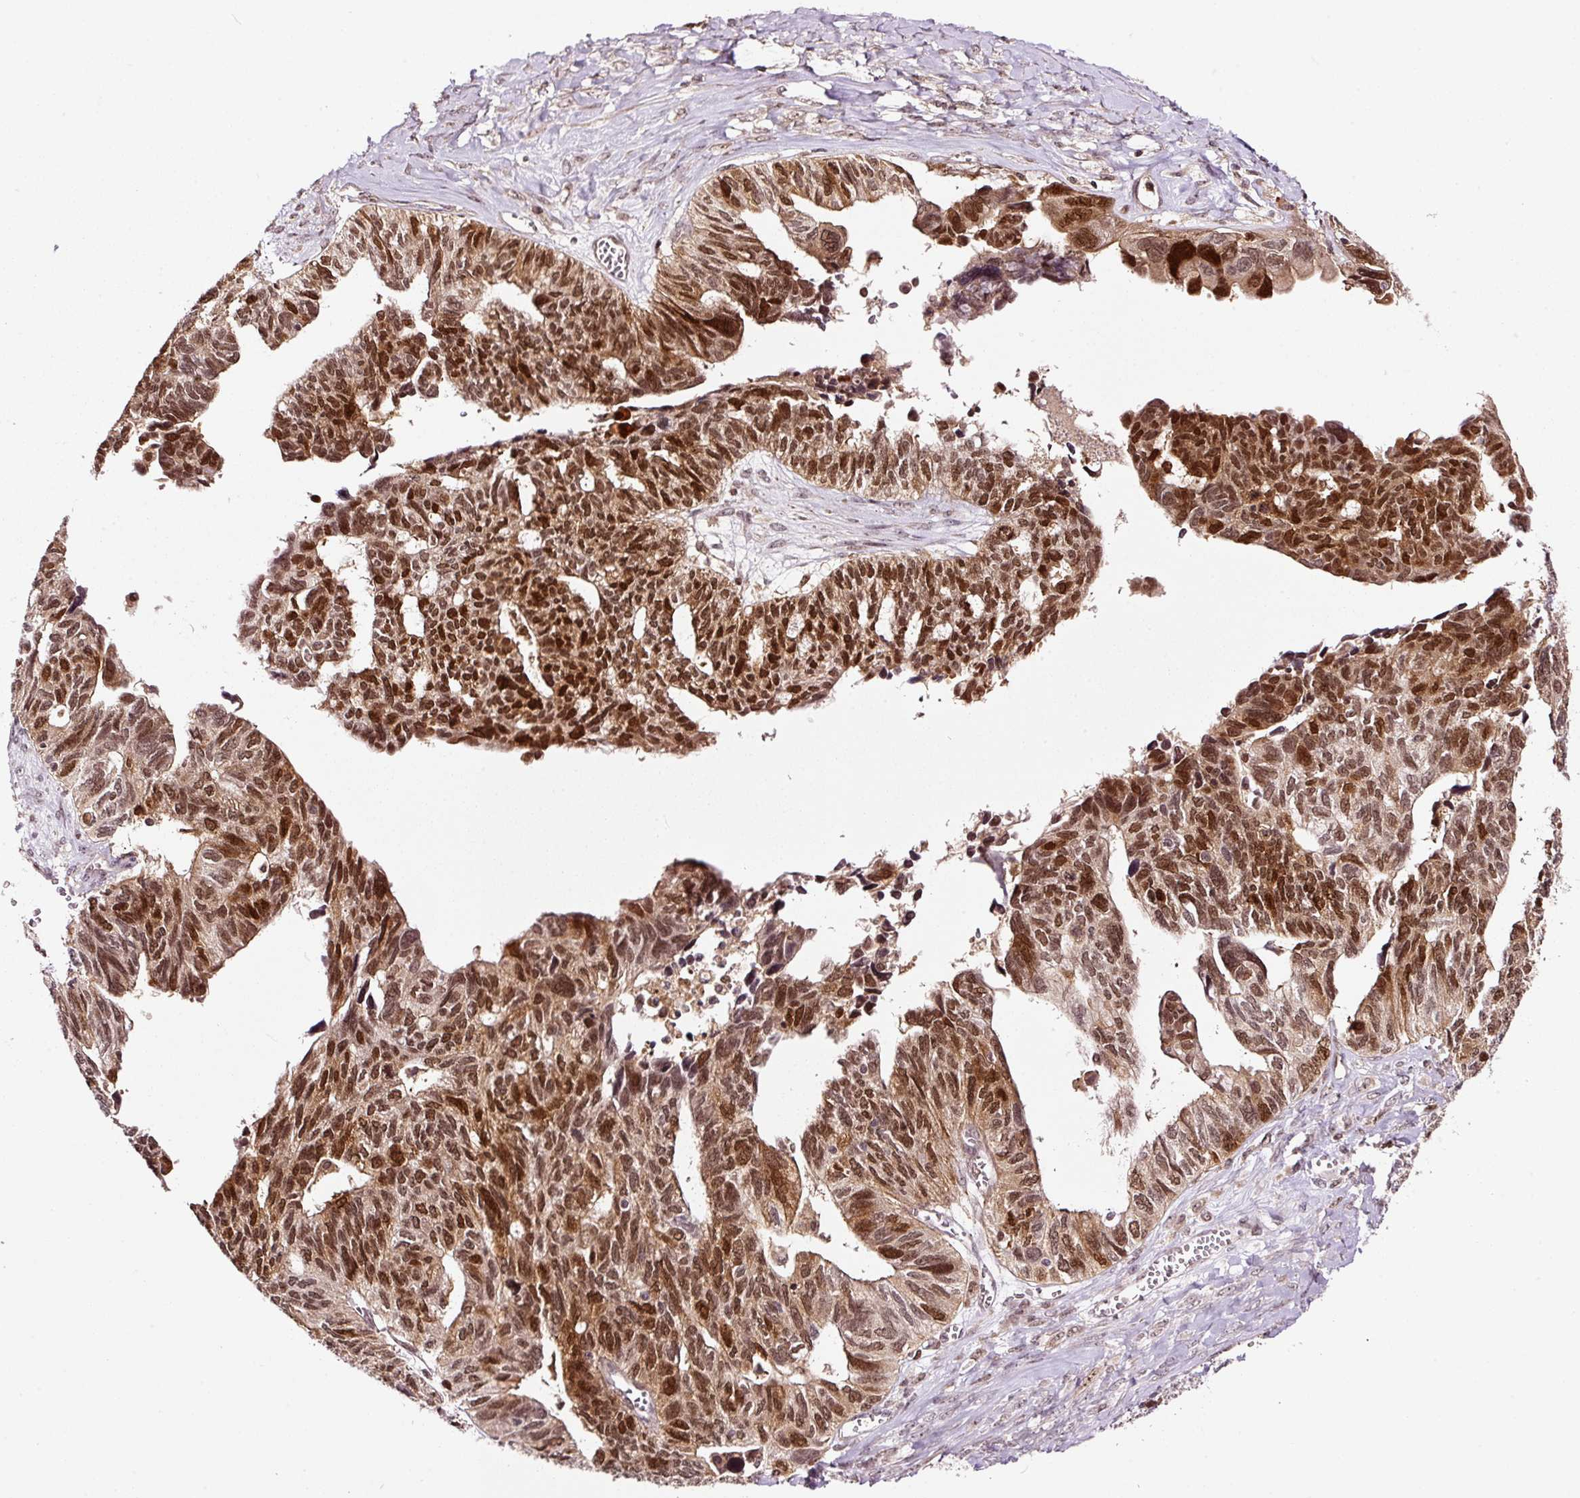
{"staining": {"intensity": "strong", "quantity": ">75%", "location": "nuclear"}, "tissue": "ovarian cancer", "cell_type": "Tumor cells", "image_type": "cancer", "snomed": [{"axis": "morphology", "description": "Cystadenocarcinoma, serous, NOS"}, {"axis": "topography", "description": "Ovary"}], "caption": "Ovarian cancer stained with immunohistochemistry reveals strong nuclear staining in approximately >75% of tumor cells.", "gene": "RFC4", "patient": {"sex": "female", "age": 79}}